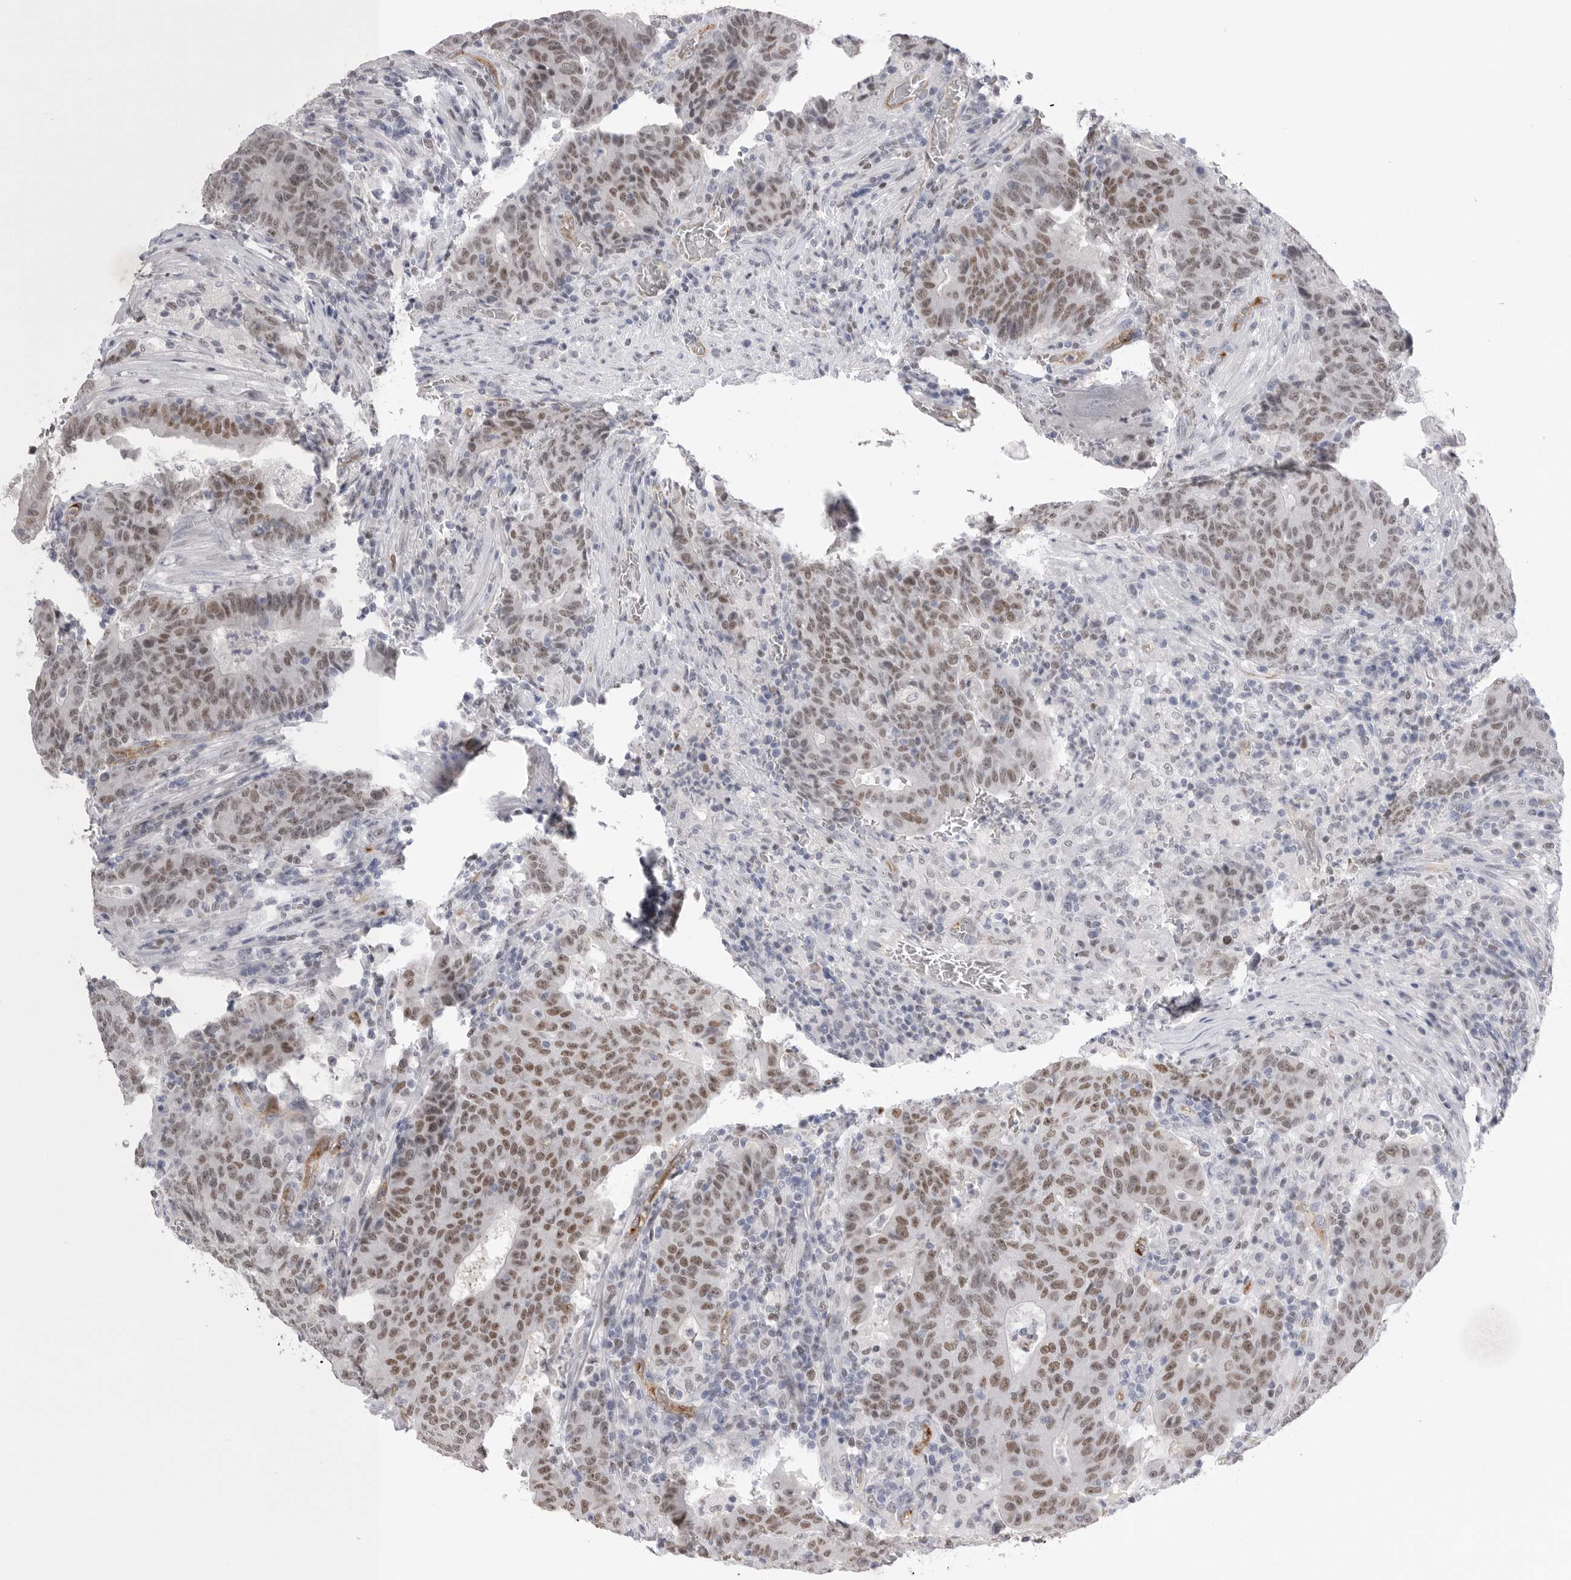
{"staining": {"intensity": "moderate", "quantity": ">75%", "location": "nuclear"}, "tissue": "colorectal cancer", "cell_type": "Tumor cells", "image_type": "cancer", "snomed": [{"axis": "morphology", "description": "Adenocarcinoma, NOS"}, {"axis": "topography", "description": "Colon"}], "caption": "Colorectal cancer stained with a protein marker reveals moderate staining in tumor cells.", "gene": "ZBTB7B", "patient": {"sex": "female", "age": 75}}